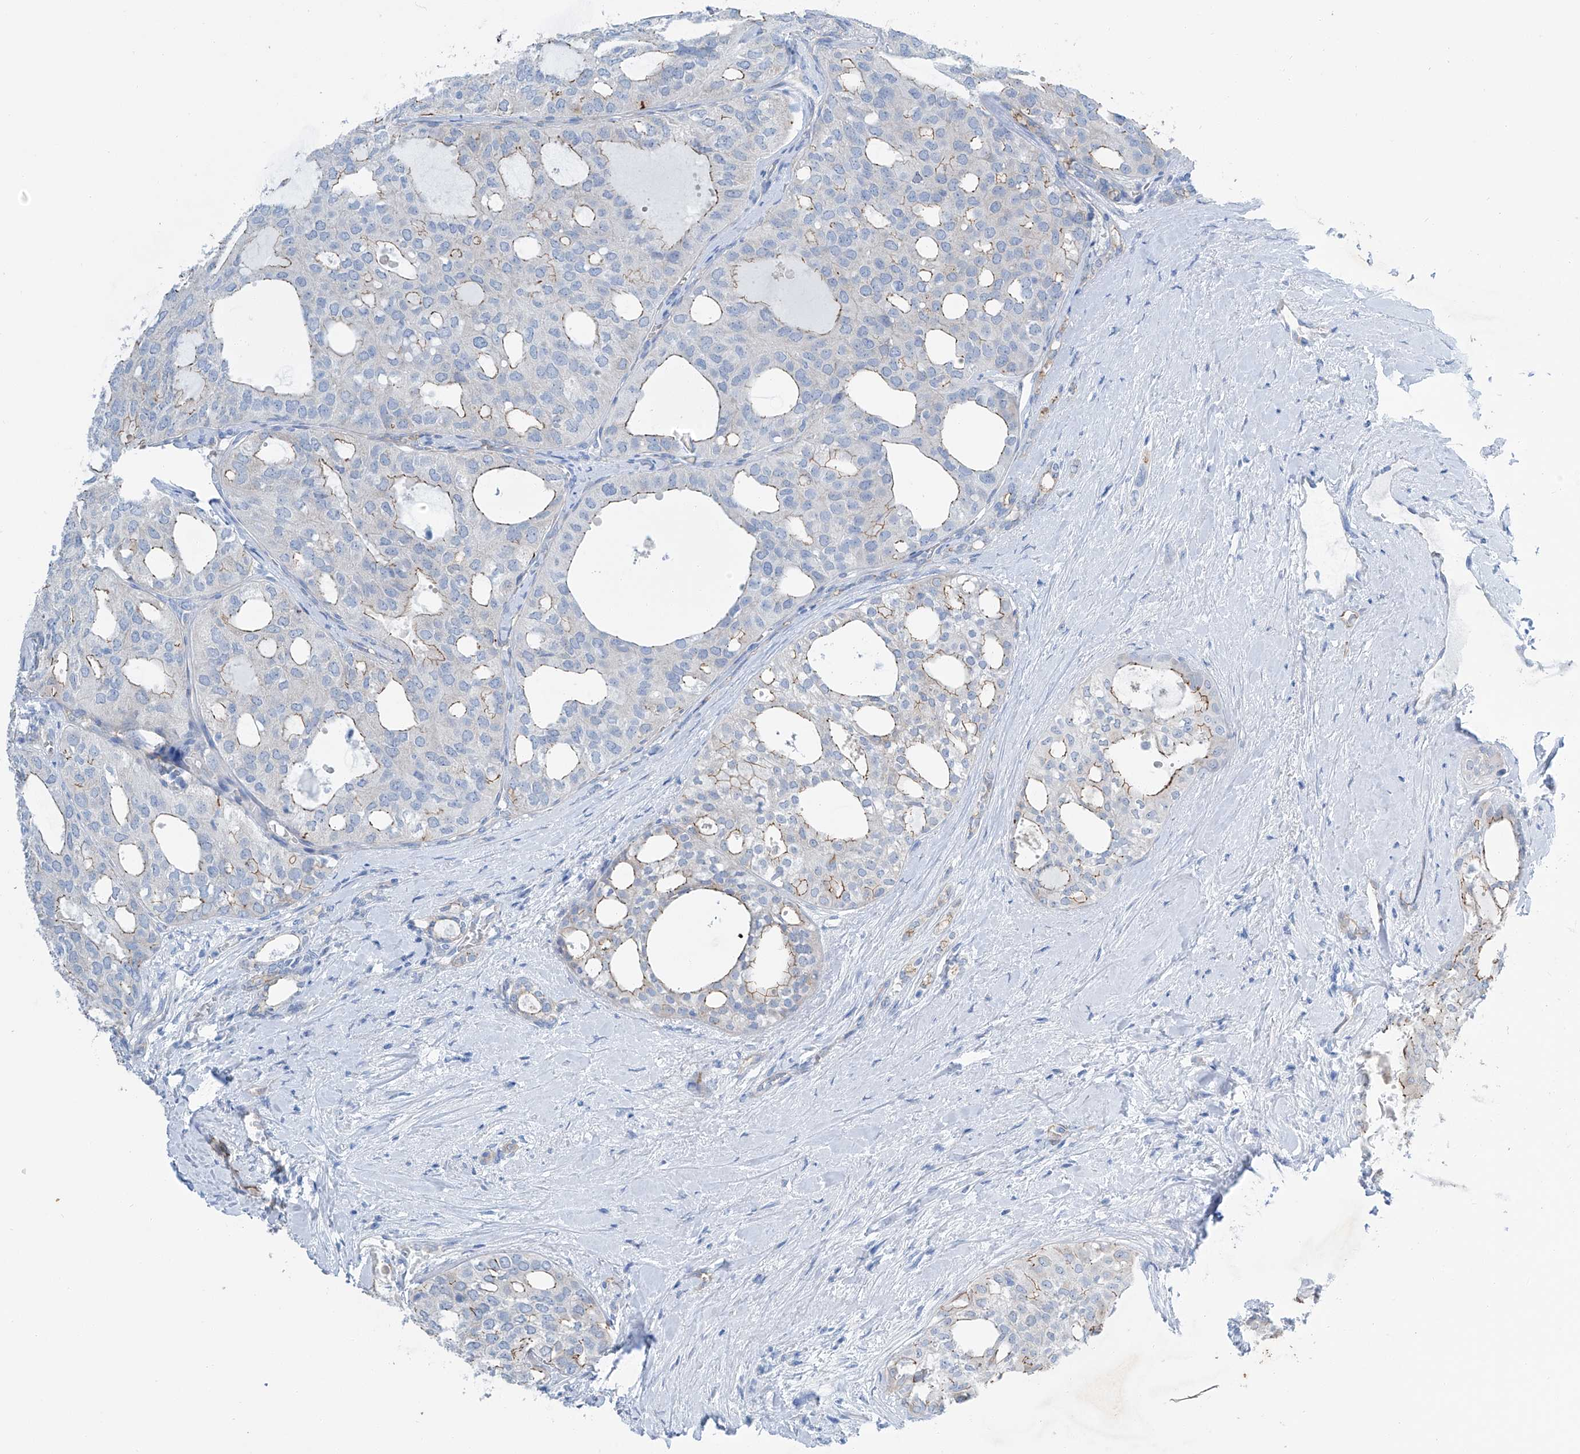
{"staining": {"intensity": "moderate", "quantity": "25%-75%", "location": "cytoplasmic/membranous"}, "tissue": "thyroid cancer", "cell_type": "Tumor cells", "image_type": "cancer", "snomed": [{"axis": "morphology", "description": "Follicular adenoma carcinoma, NOS"}, {"axis": "topography", "description": "Thyroid gland"}], "caption": "Approximately 25%-75% of tumor cells in human thyroid cancer (follicular adenoma carcinoma) demonstrate moderate cytoplasmic/membranous protein expression as visualized by brown immunohistochemical staining.", "gene": "MAGI1", "patient": {"sex": "male", "age": 75}}